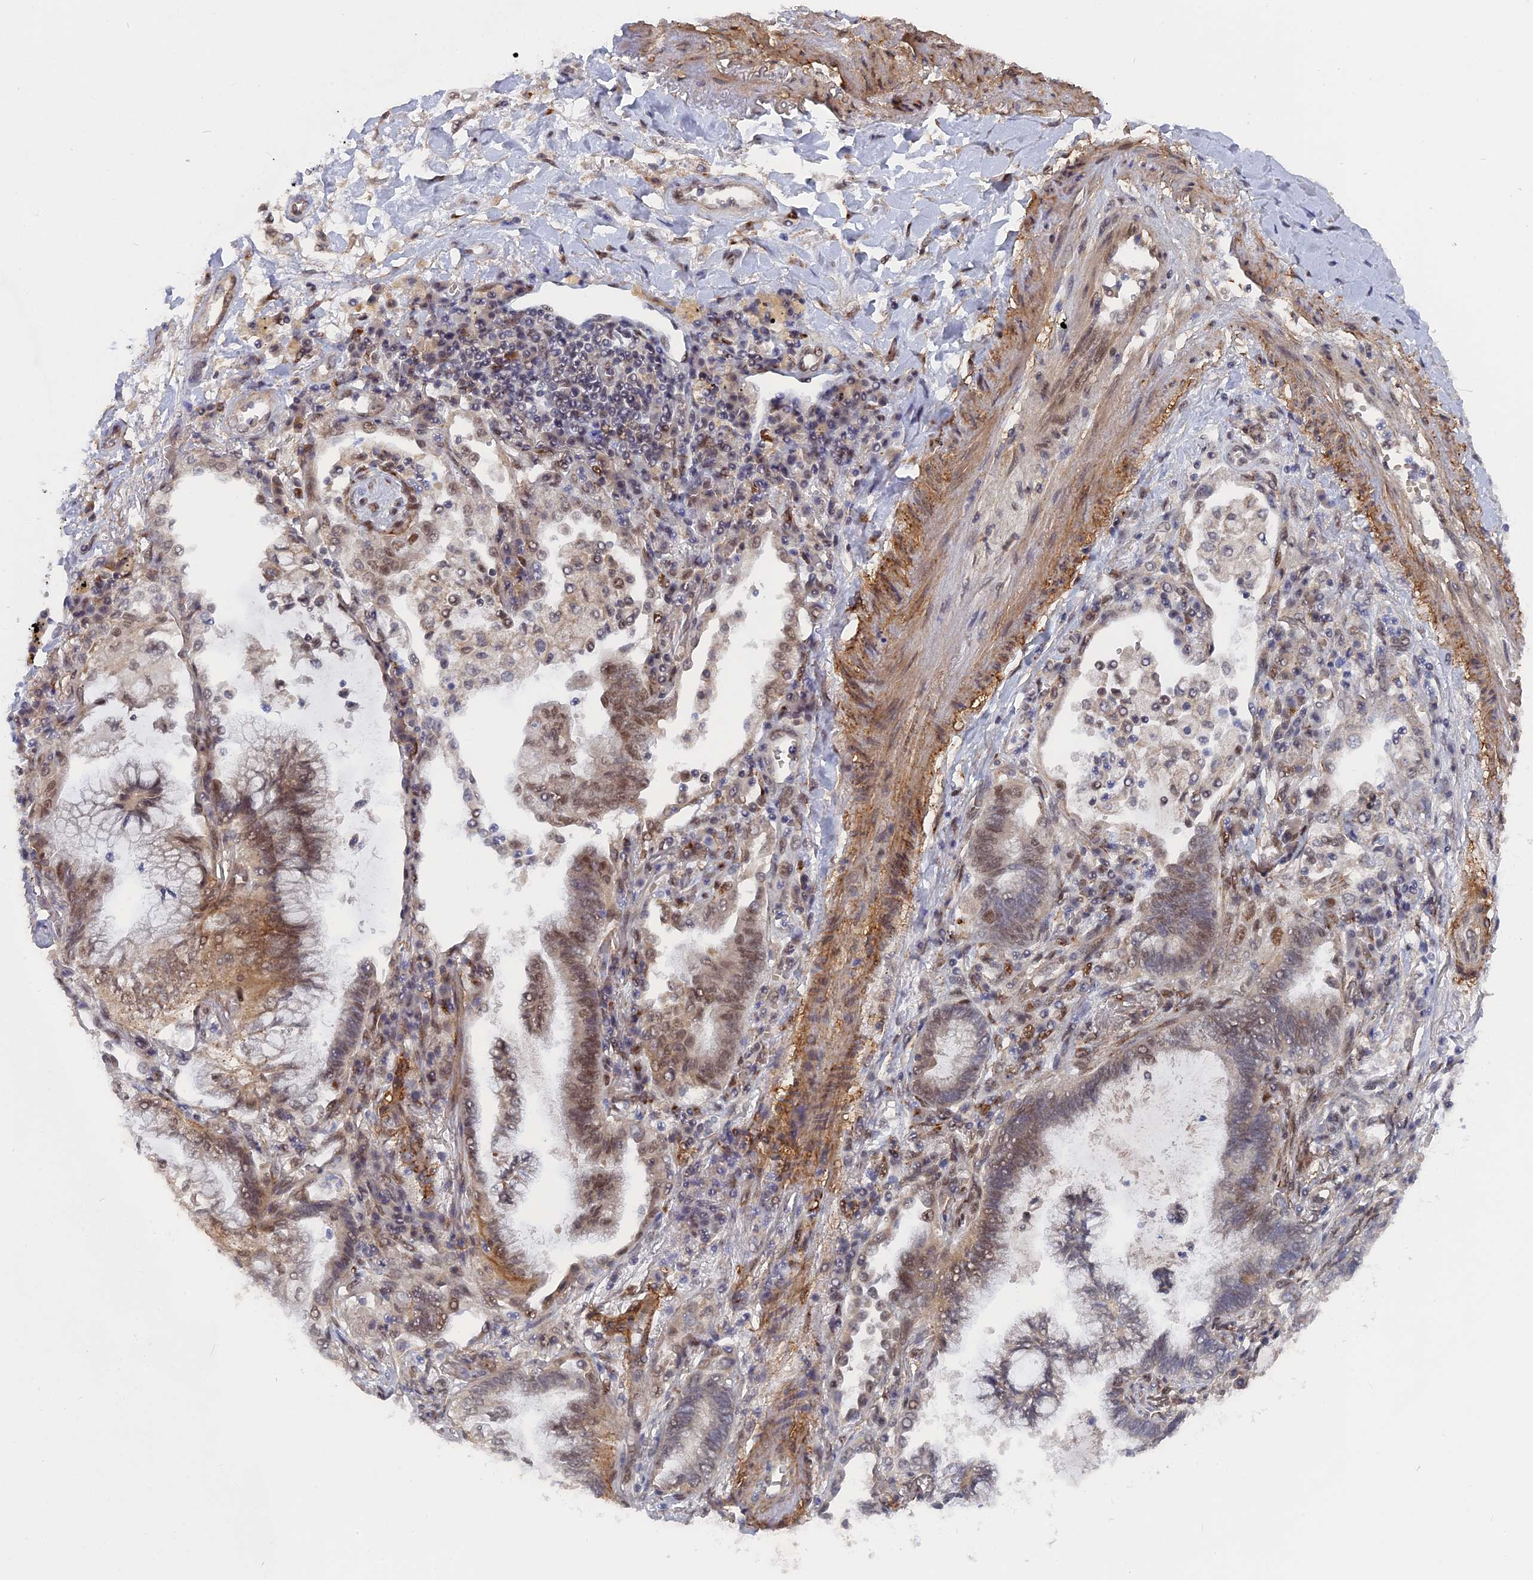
{"staining": {"intensity": "moderate", "quantity": "25%-75%", "location": "nuclear"}, "tissue": "lung cancer", "cell_type": "Tumor cells", "image_type": "cancer", "snomed": [{"axis": "morphology", "description": "Adenocarcinoma, NOS"}, {"axis": "topography", "description": "Lung"}], "caption": "Protein expression analysis of lung cancer (adenocarcinoma) reveals moderate nuclear staining in about 25%-75% of tumor cells.", "gene": "CCDC85A", "patient": {"sex": "female", "age": 70}}